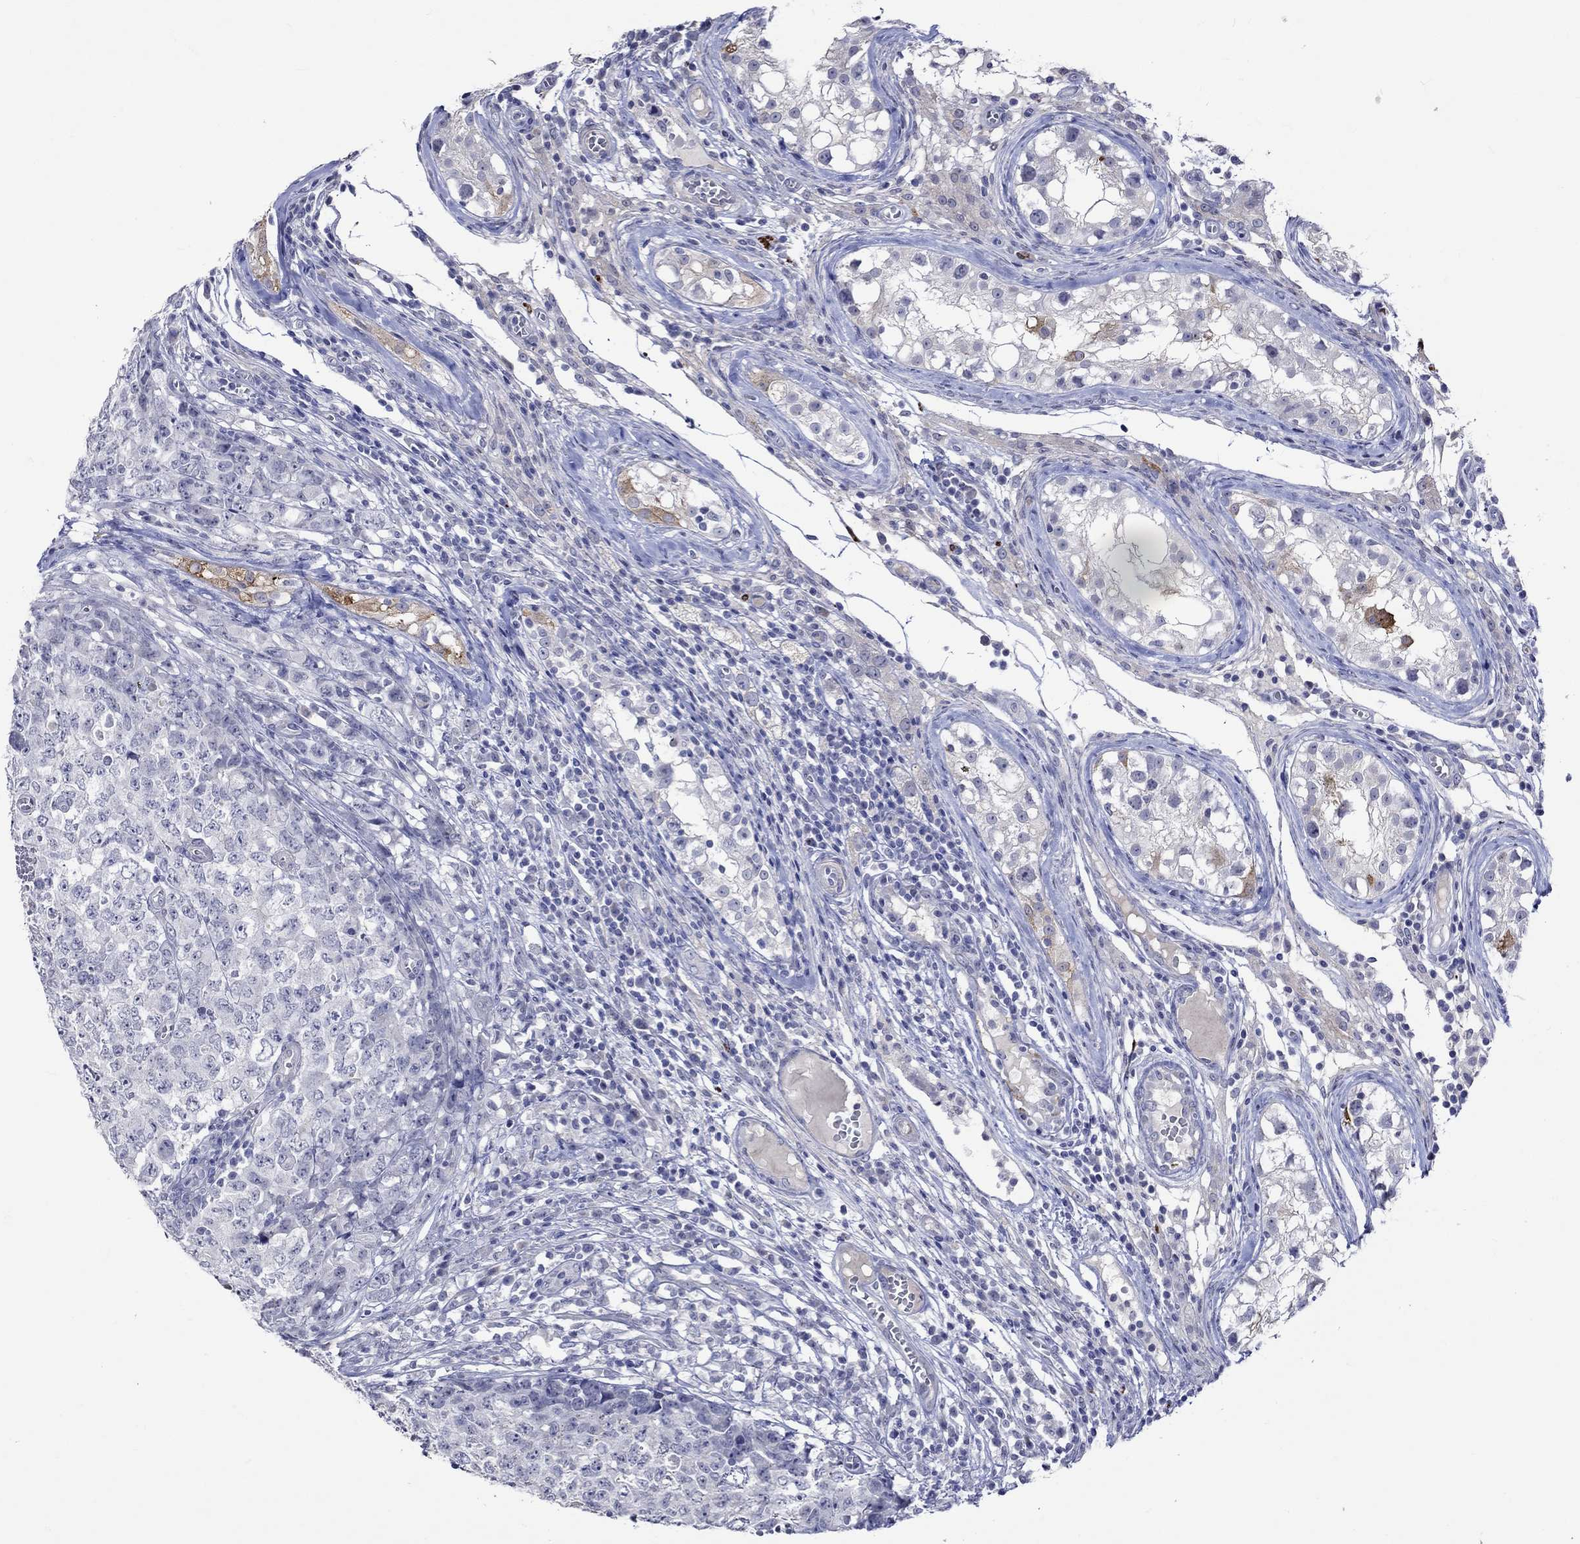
{"staining": {"intensity": "negative", "quantity": "none", "location": "none"}, "tissue": "testis cancer", "cell_type": "Tumor cells", "image_type": "cancer", "snomed": [{"axis": "morphology", "description": "Carcinoma, Embryonal, NOS"}, {"axis": "topography", "description": "Testis"}], "caption": "Immunohistochemistry (IHC) of embryonal carcinoma (testis) reveals no expression in tumor cells.", "gene": "CRYAB", "patient": {"sex": "male", "age": 23}}